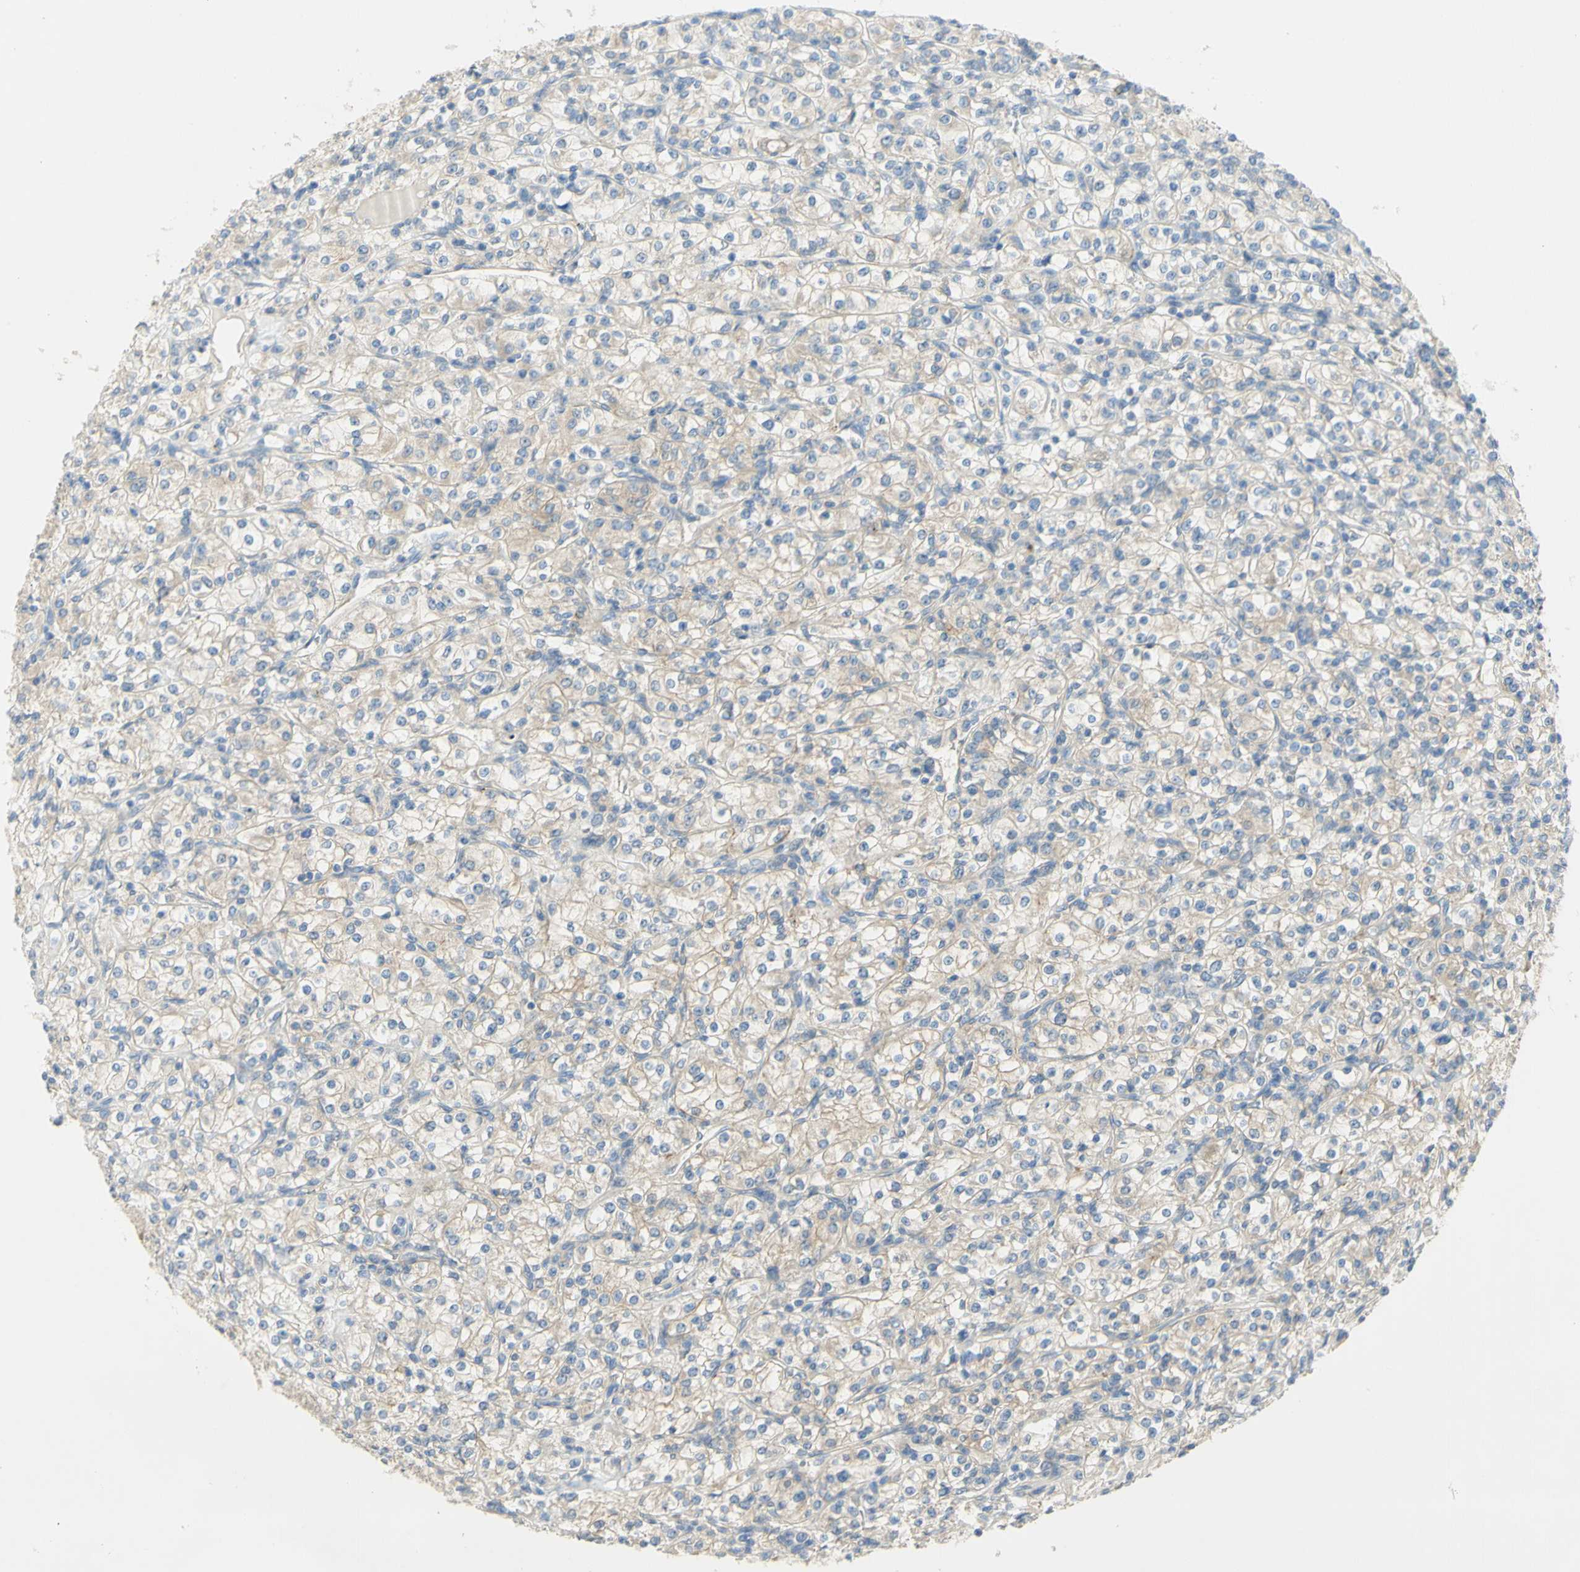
{"staining": {"intensity": "weak", "quantity": "25%-75%", "location": "cytoplasmic/membranous"}, "tissue": "renal cancer", "cell_type": "Tumor cells", "image_type": "cancer", "snomed": [{"axis": "morphology", "description": "Adenocarcinoma, NOS"}, {"axis": "topography", "description": "Kidney"}], "caption": "A low amount of weak cytoplasmic/membranous positivity is present in approximately 25%-75% of tumor cells in adenocarcinoma (renal) tissue. Nuclei are stained in blue.", "gene": "GCNT3", "patient": {"sex": "male", "age": 77}}